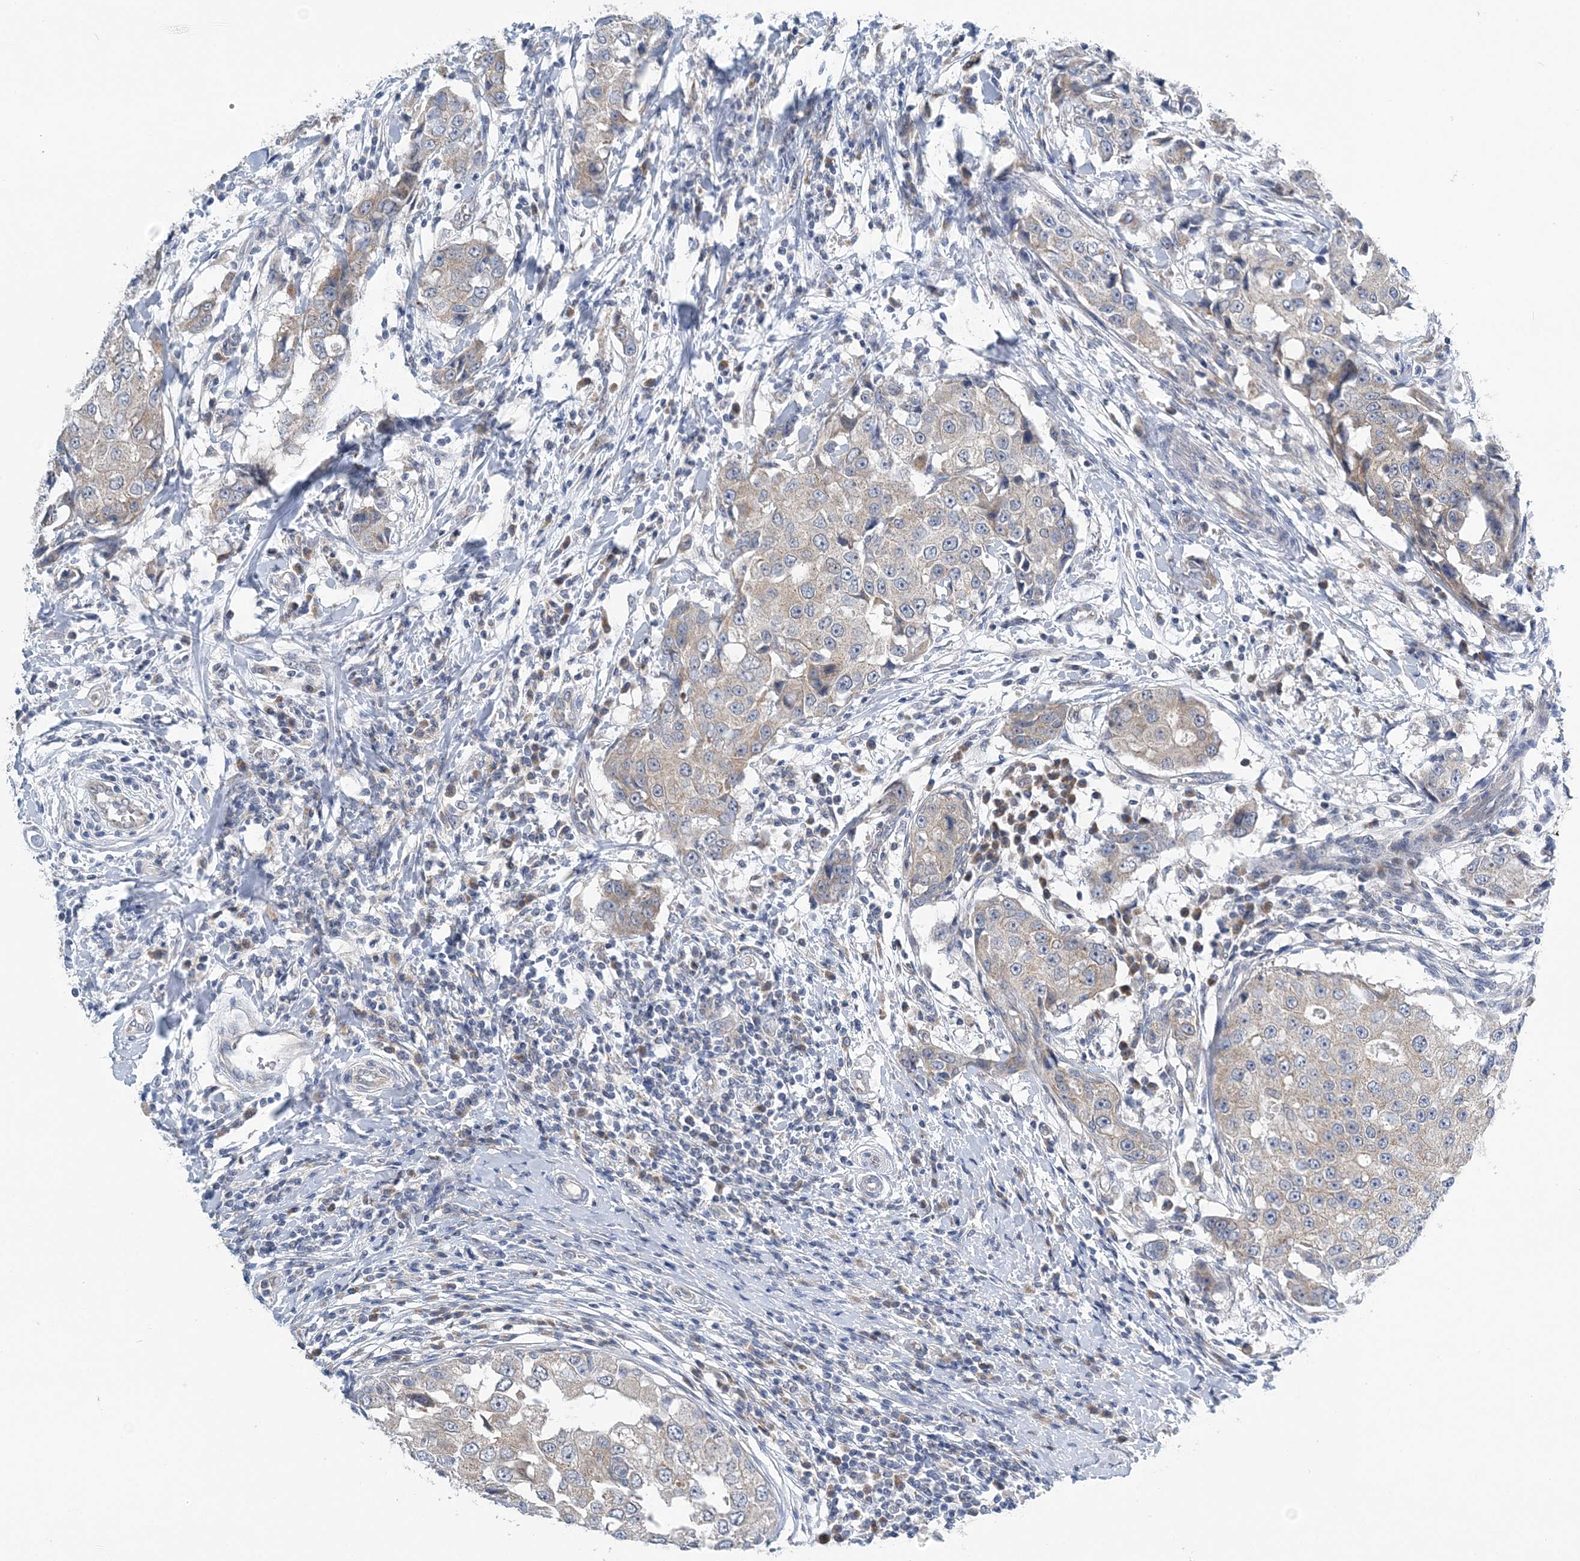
{"staining": {"intensity": "negative", "quantity": "none", "location": "none"}, "tissue": "breast cancer", "cell_type": "Tumor cells", "image_type": "cancer", "snomed": [{"axis": "morphology", "description": "Duct carcinoma"}, {"axis": "topography", "description": "Breast"}], "caption": "The IHC photomicrograph has no significant positivity in tumor cells of breast cancer tissue.", "gene": "COPE", "patient": {"sex": "female", "age": 27}}